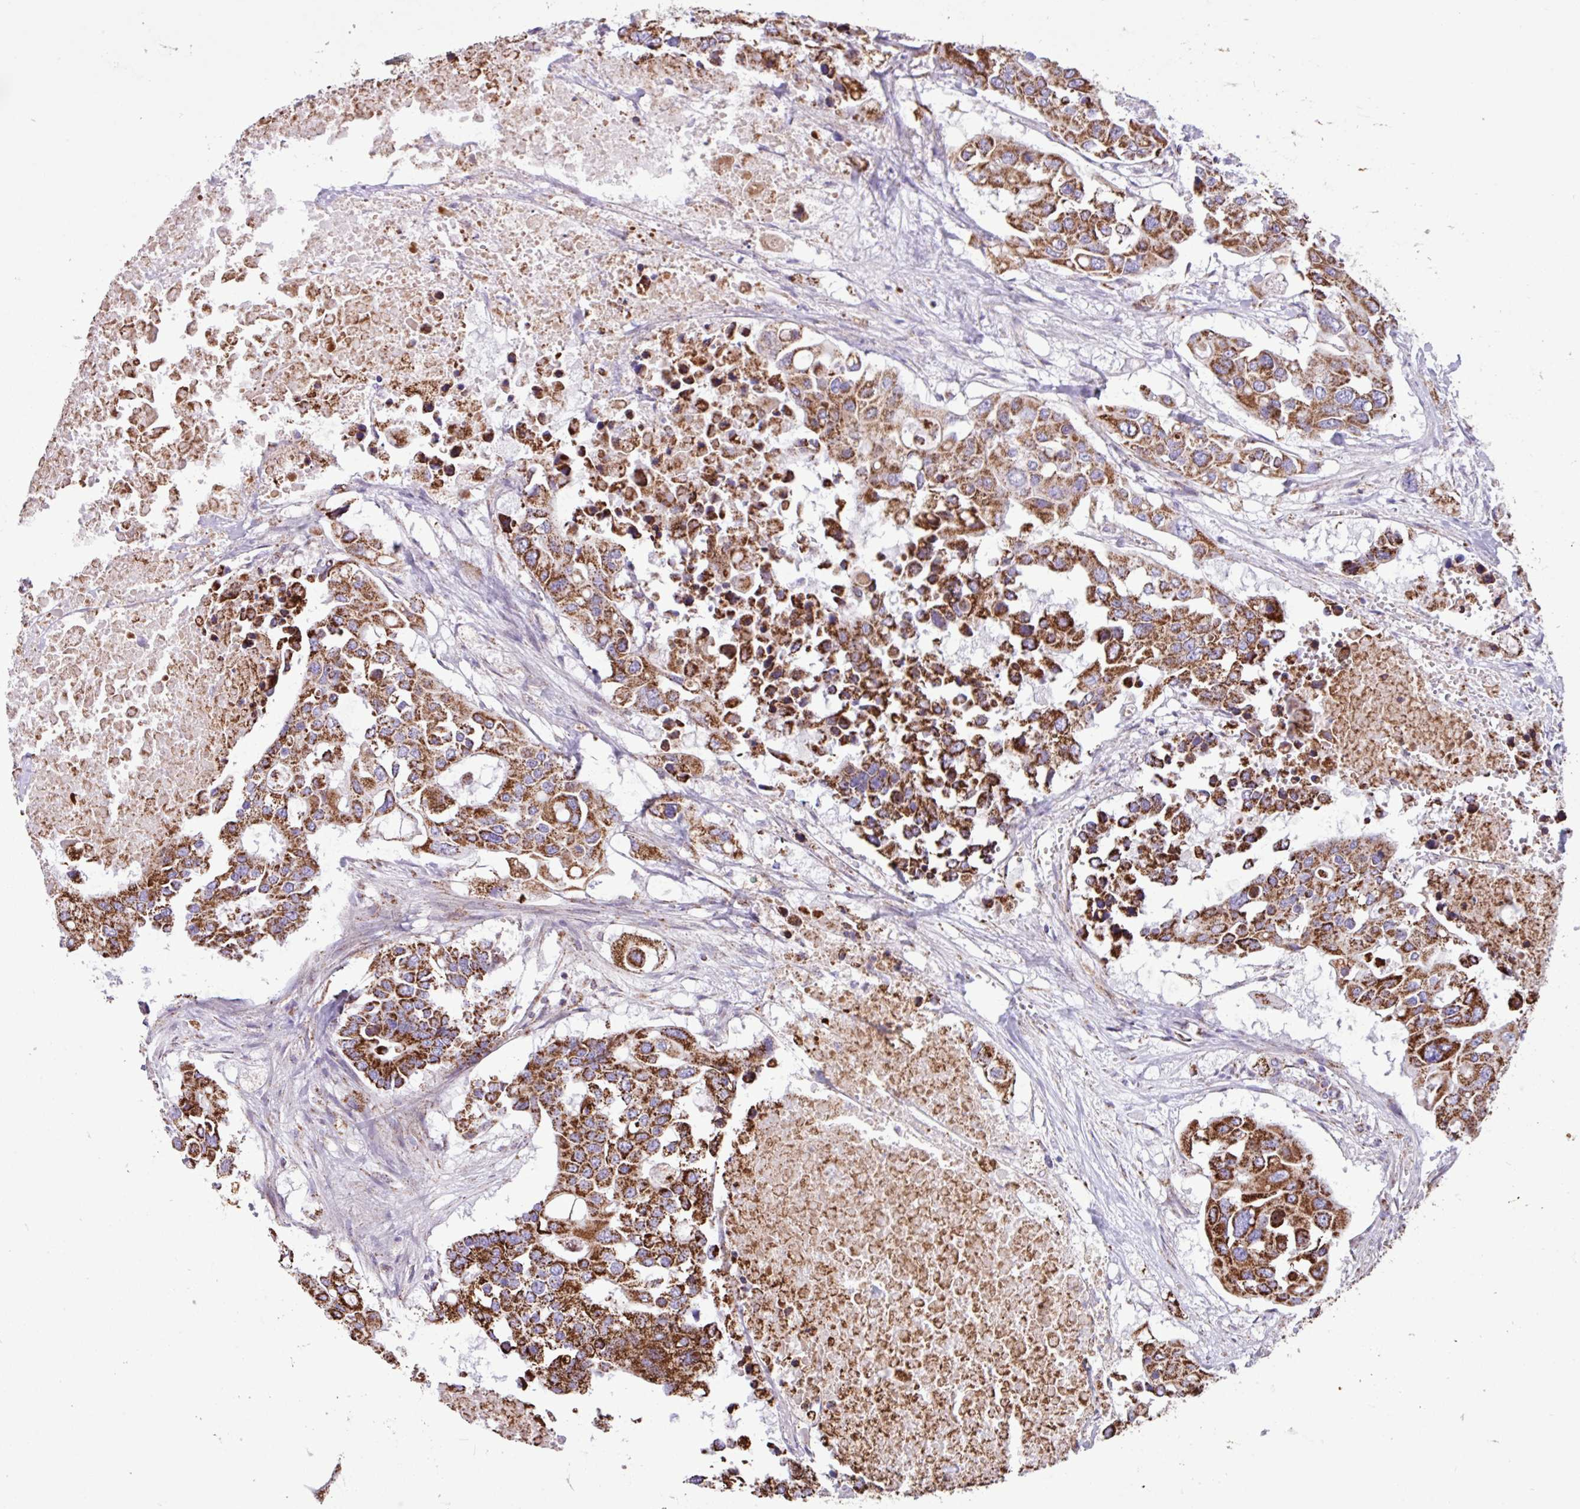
{"staining": {"intensity": "strong", "quantity": ">75%", "location": "cytoplasmic/membranous"}, "tissue": "colorectal cancer", "cell_type": "Tumor cells", "image_type": "cancer", "snomed": [{"axis": "morphology", "description": "Adenocarcinoma, NOS"}, {"axis": "topography", "description": "Colon"}], "caption": "Colorectal cancer (adenocarcinoma) was stained to show a protein in brown. There is high levels of strong cytoplasmic/membranous positivity in approximately >75% of tumor cells.", "gene": "RTL3", "patient": {"sex": "male", "age": 77}}